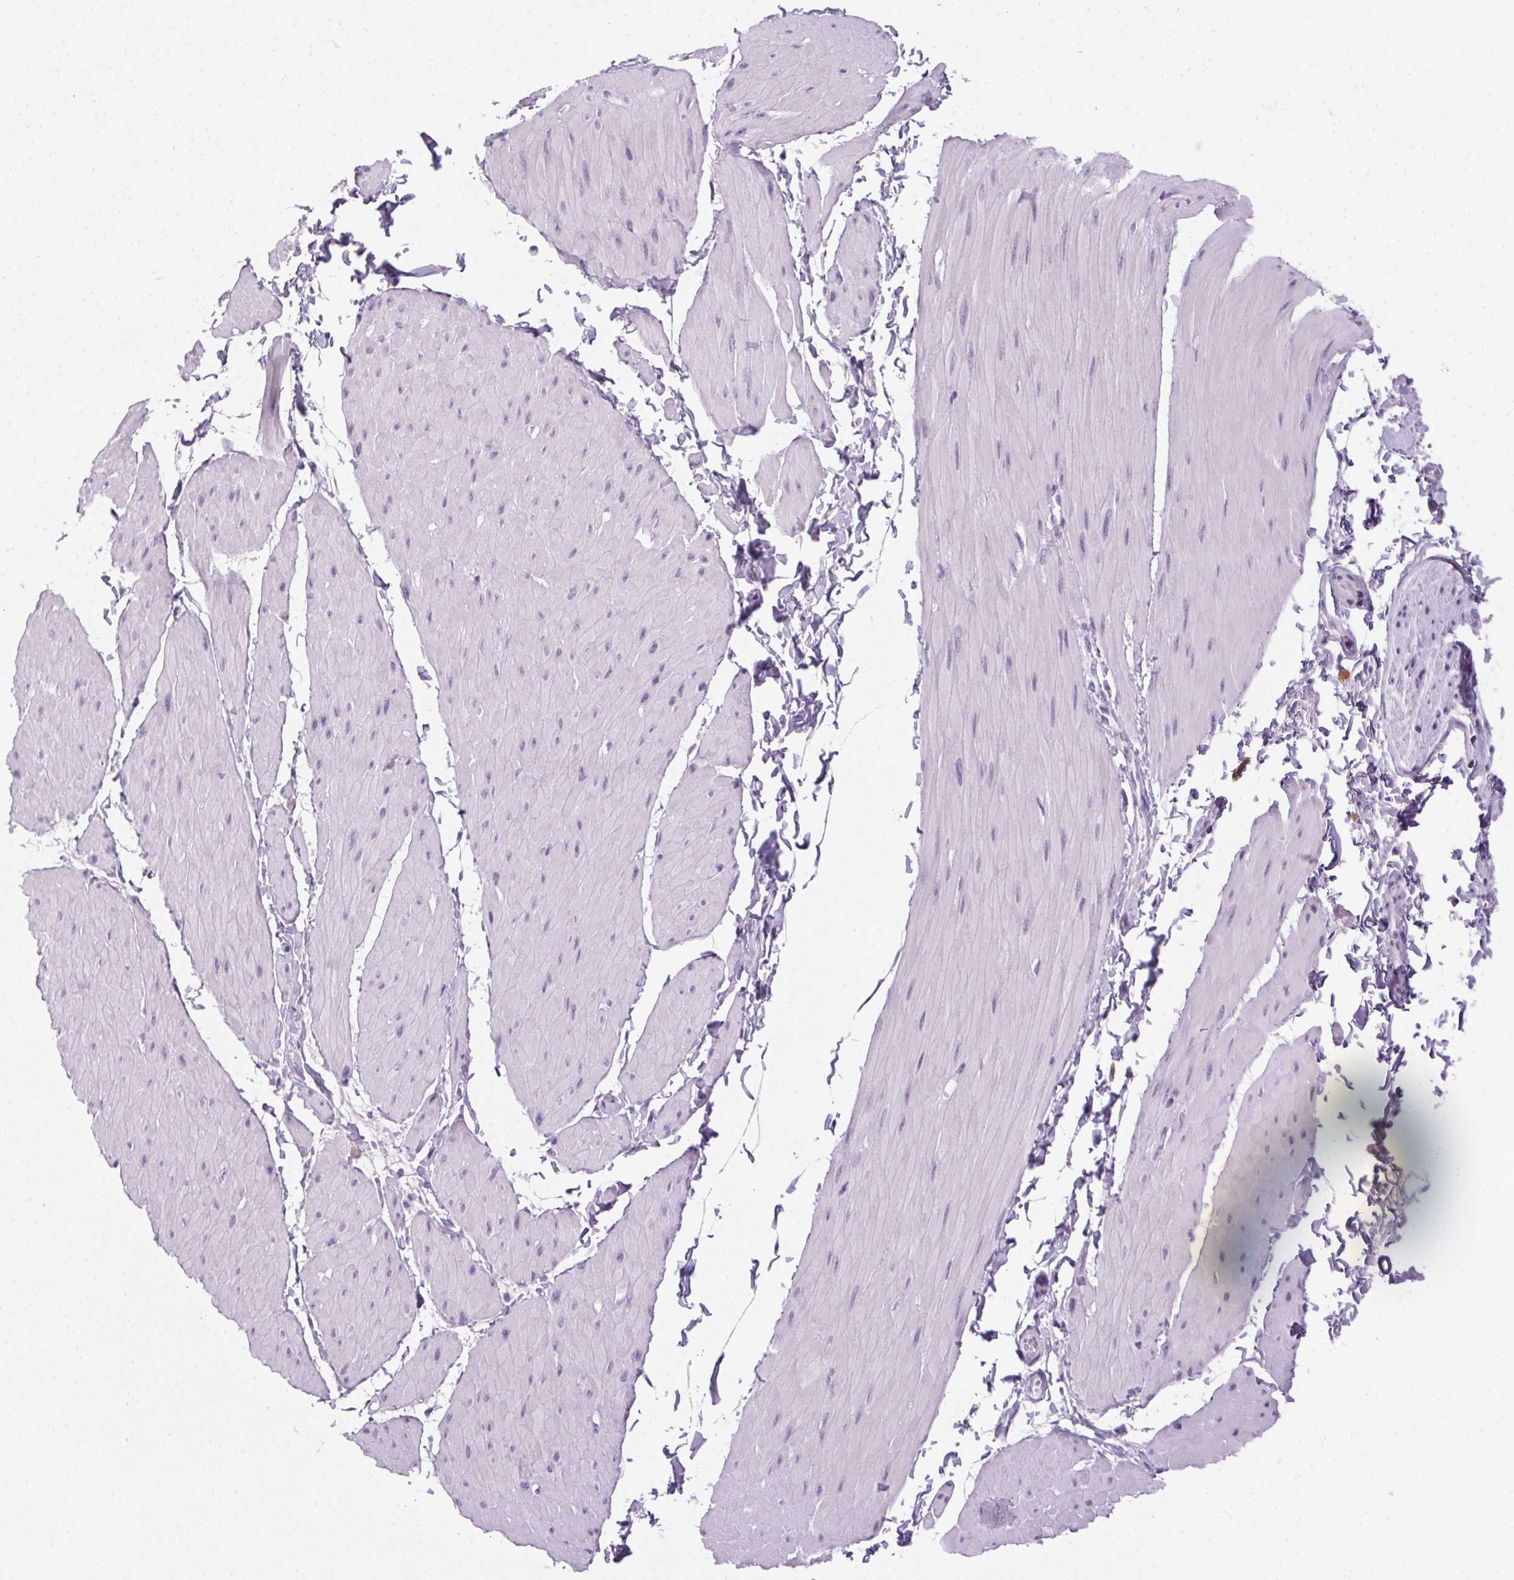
{"staining": {"intensity": "negative", "quantity": "none", "location": "none"}, "tissue": "adipose tissue", "cell_type": "Adipocytes", "image_type": "normal", "snomed": [{"axis": "morphology", "description": "Normal tissue, NOS"}, {"axis": "topography", "description": "Smooth muscle"}, {"axis": "topography", "description": "Peripheral nerve tissue"}], "caption": "Immunohistochemistry (IHC) of normal adipose tissue shows no positivity in adipocytes.", "gene": "POPDC2", "patient": {"sex": "male", "age": 58}}